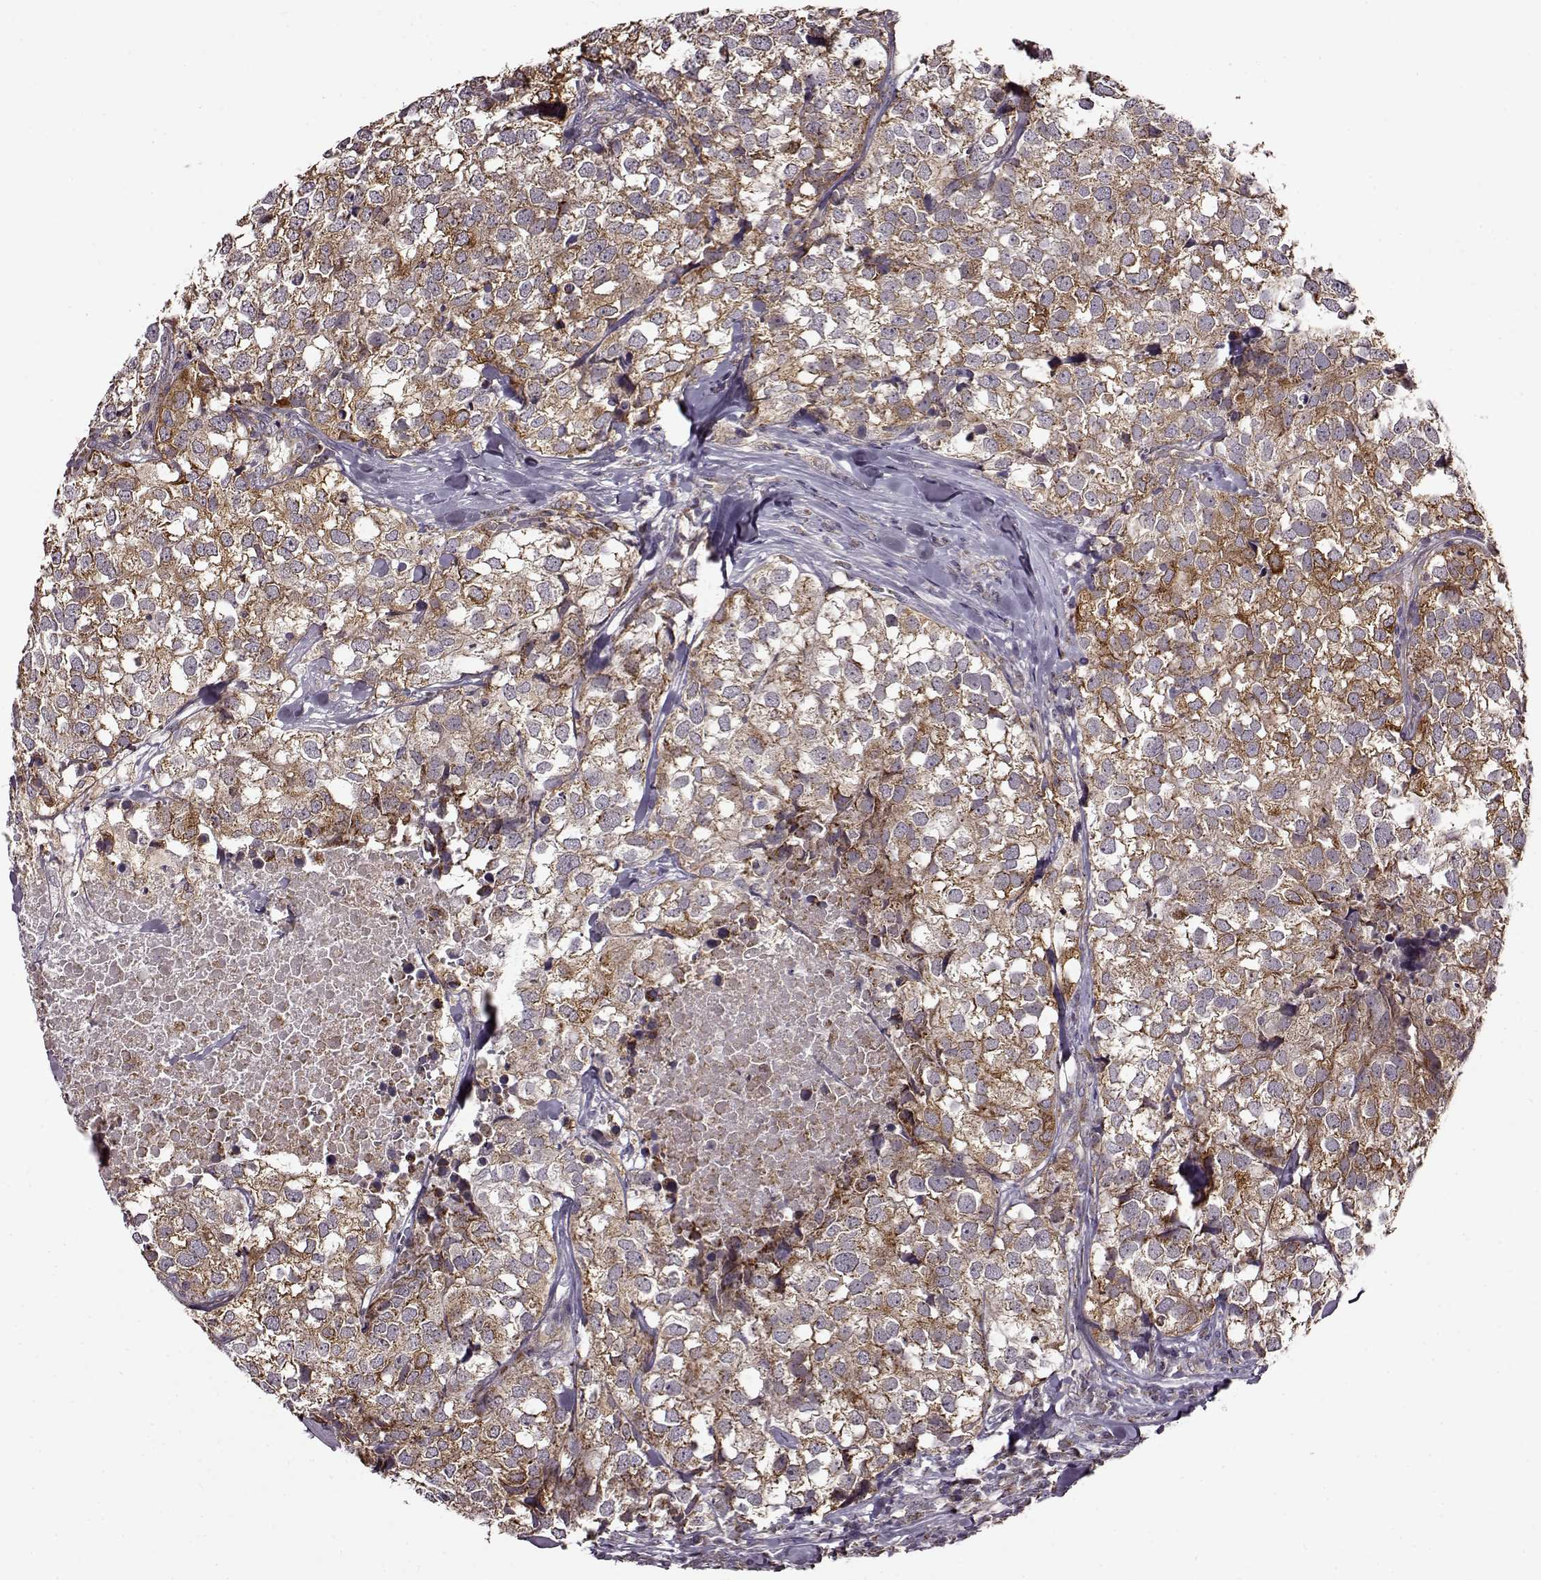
{"staining": {"intensity": "moderate", "quantity": ">75%", "location": "cytoplasmic/membranous"}, "tissue": "breast cancer", "cell_type": "Tumor cells", "image_type": "cancer", "snomed": [{"axis": "morphology", "description": "Duct carcinoma"}, {"axis": "topography", "description": "Breast"}], "caption": "Tumor cells demonstrate medium levels of moderate cytoplasmic/membranous positivity in approximately >75% of cells in human breast invasive ductal carcinoma.", "gene": "MTSS1", "patient": {"sex": "female", "age": 30}}